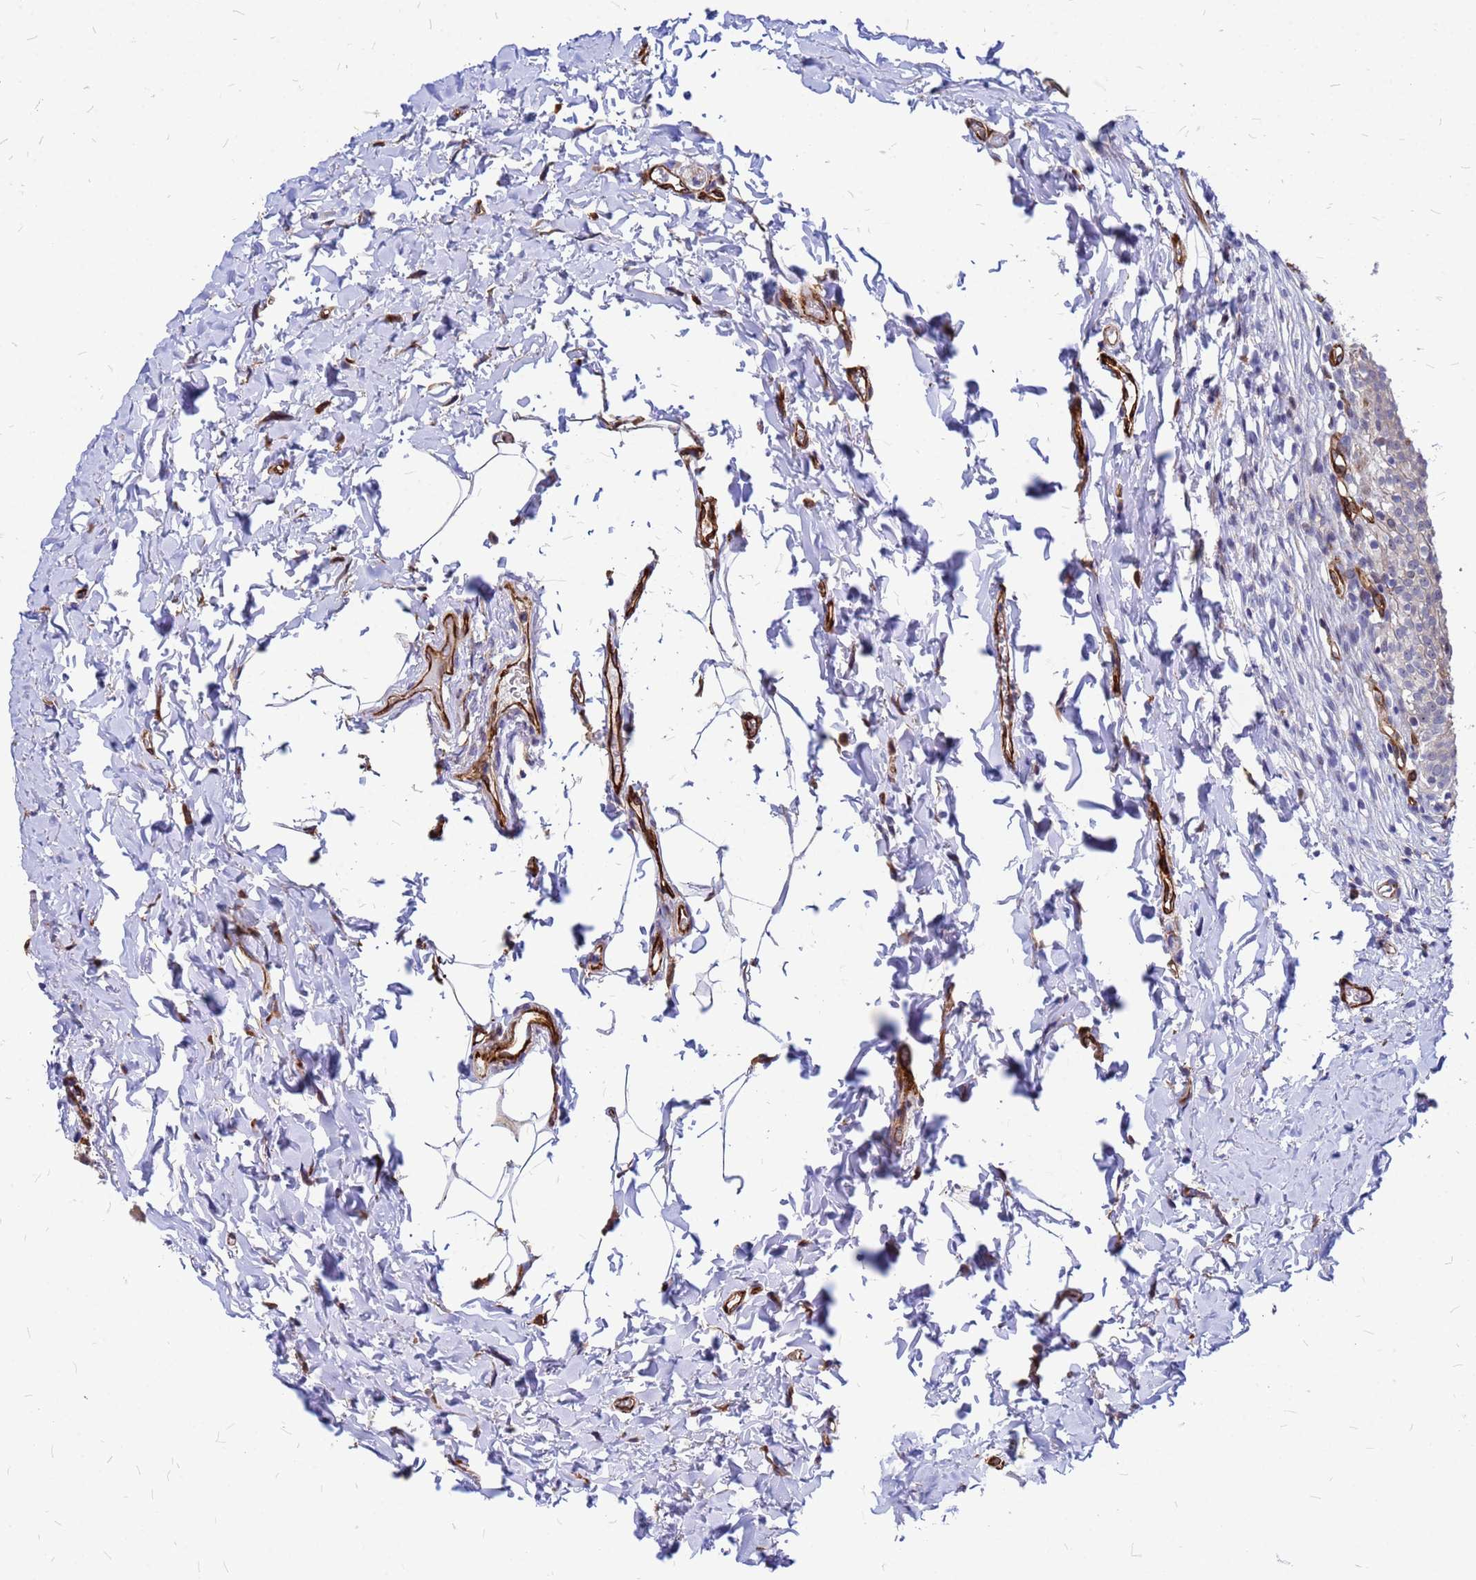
{"staining": {"intensity": "moderate", "quantity": "<25%", "location": "cytoplasmic/membranous"}, "tissue": "urinary bladder", "cell_type": "Urothelial cells", "image_type": "normal", "snomed": [{"axis": "morphology", "description": "Normal tissue, NOS"}, {"axis": "topography", "description": "Urinary bladder"}], "caption": "This micrograph reveals immunohistochemistry (IHC) staining of normal human urinary bladder, with low moderate cytoplasmic/membranous expression in about <25% of urothelial cells.", "gene": "NOSTRIN", "patient": {"sex": "male", "age": 55}}